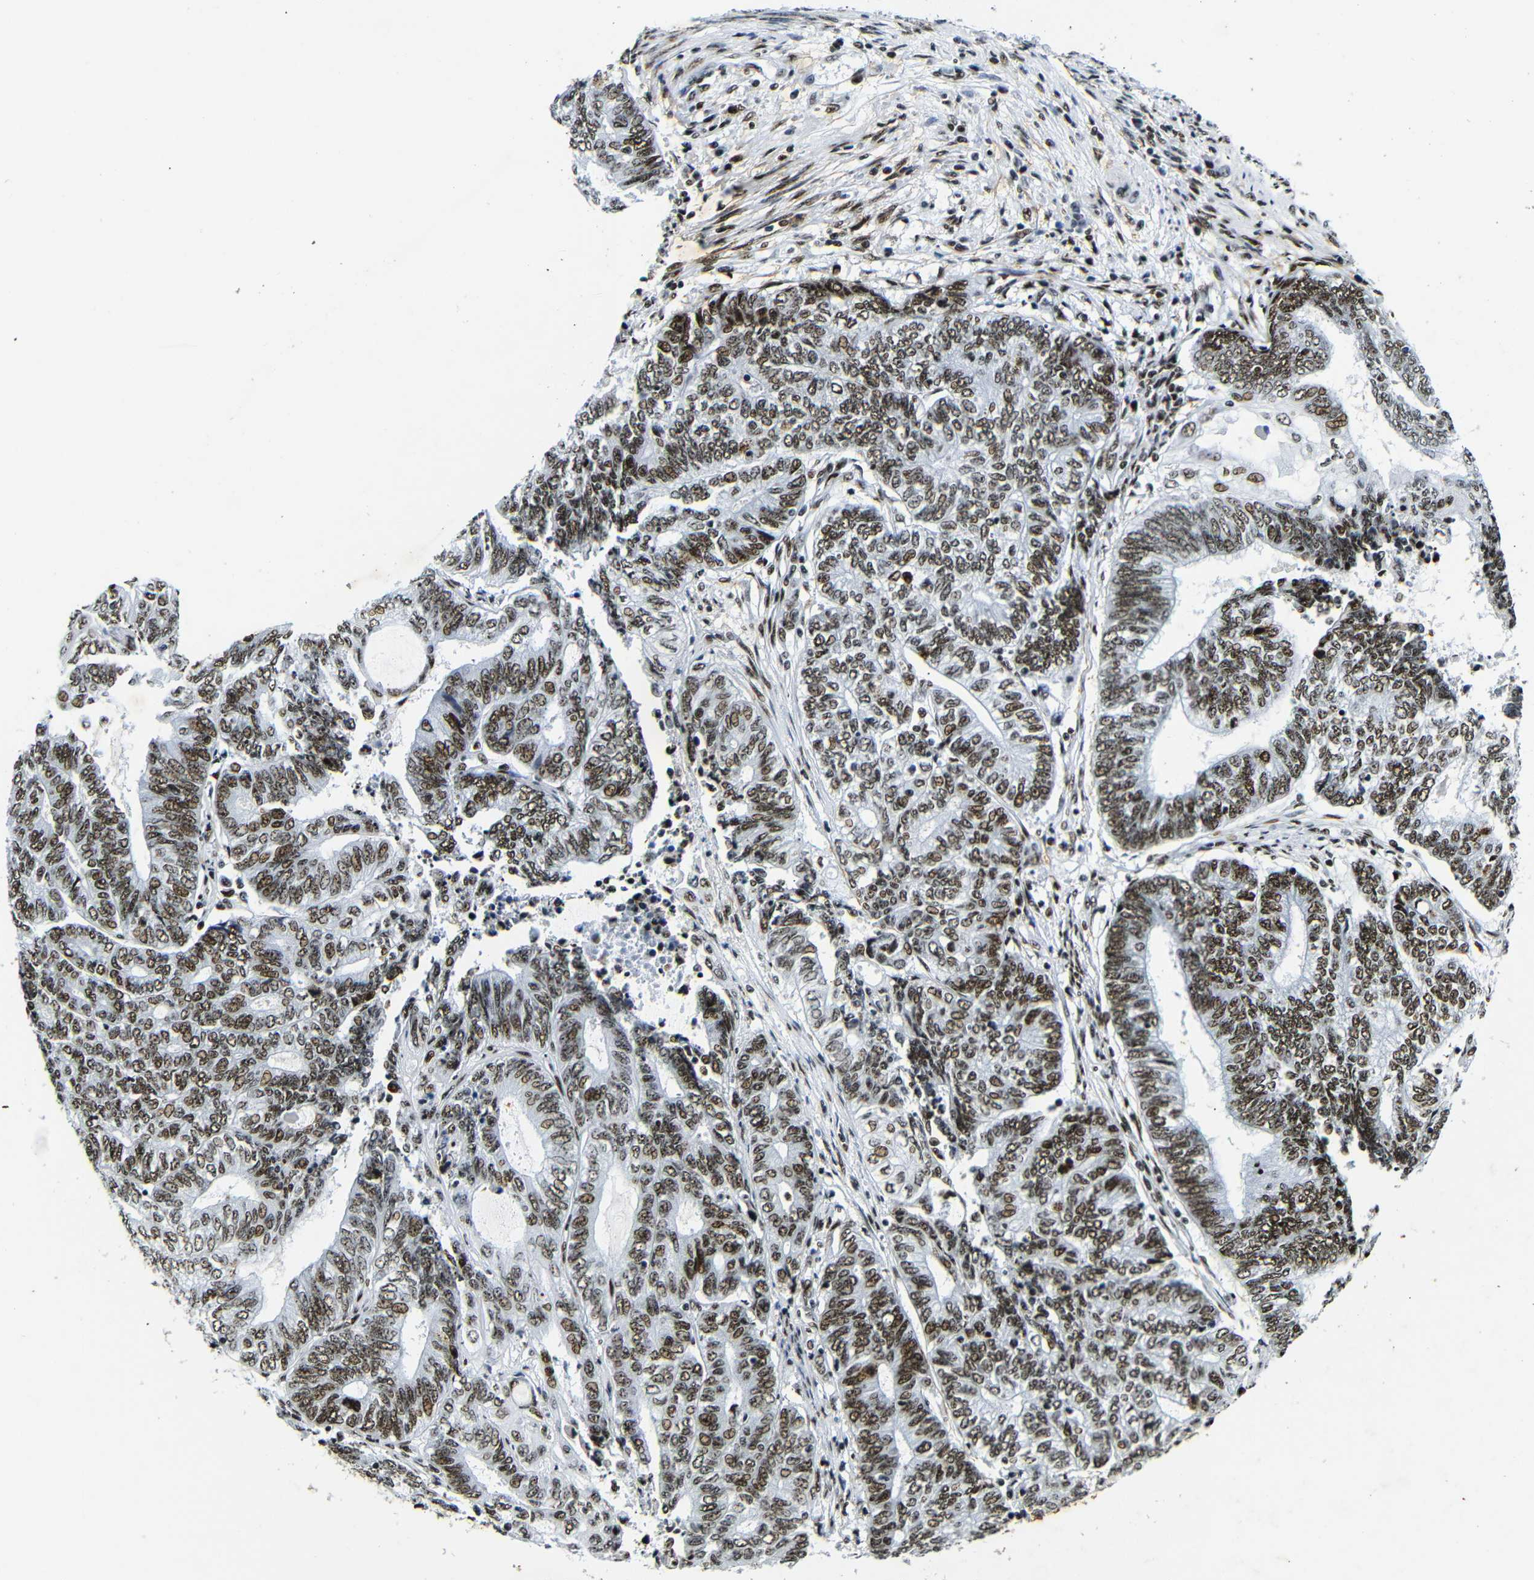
{"staining": {"intensity": "strong", "quantity": ">75%", "location": "nuclear"}, "tissue": "endometrial cancer", "cell_type": "Tumor cells", "image_type": "cancer", "snomed": [{"axis": "morphology", "description": "Adenocarcinoma, NOS"}, {"axis": "topography", "description": "Uterus"}, {"axis": "topography", "description": "Endometrium"}], "caption": "Endometrial cancer stained for a protein (brown) reveals strong nuclear positive expression in about >75% of tumor cells.", "gene": "SRSF1", "patient": {"sex": "female", "age": 70}}